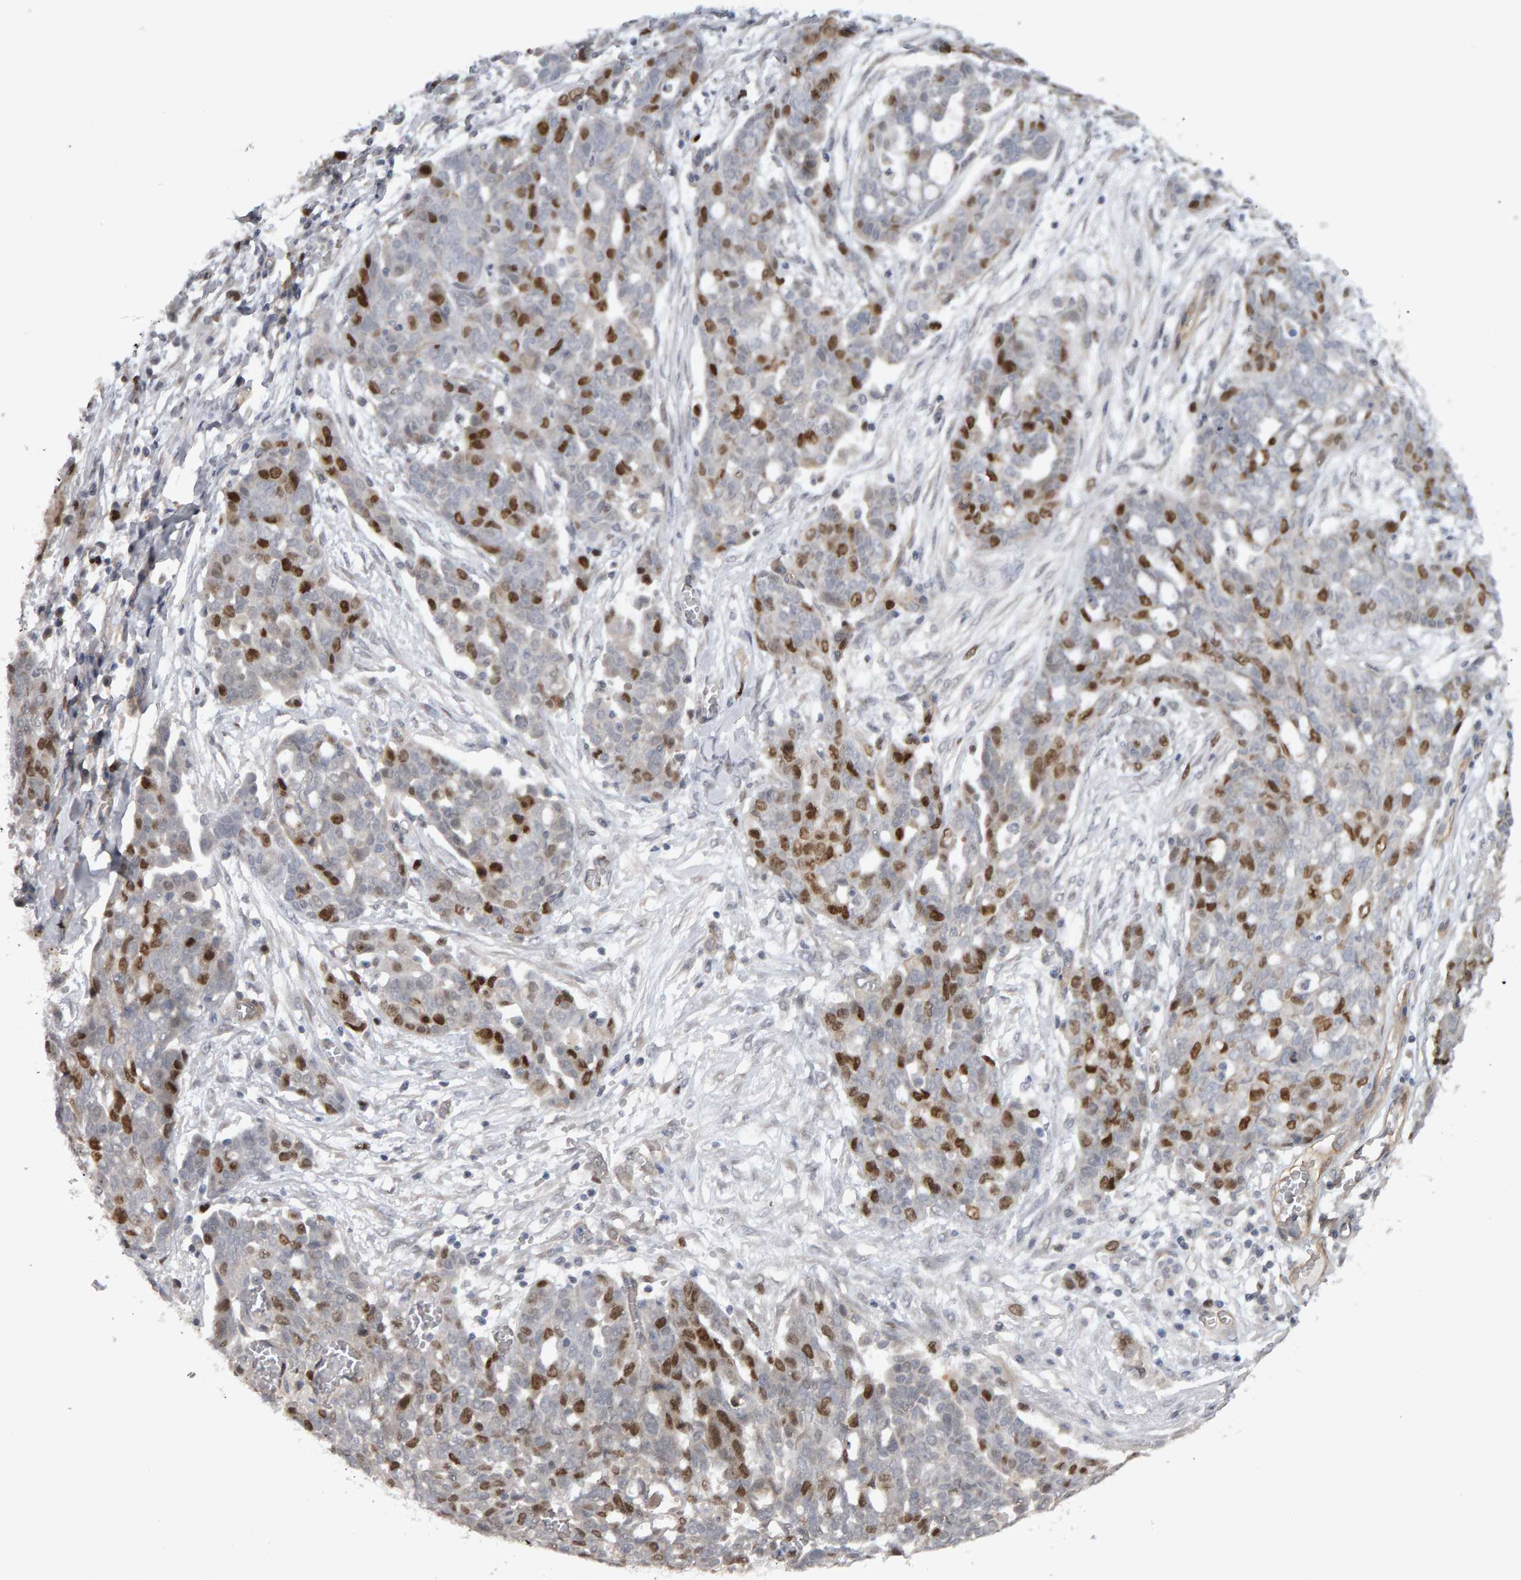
{"staining": {"intensity": "moderate", "quantity": "25%-75%", "location": "nuclear"}, "tissue": "ovarian cancer", "cell_type": "Tumor cells", "image_type": "cancer", "snomed": [{"axis": "morphology", "description": "Cystadenocarcinoma, serous, NOS"}, {"axis": "topography", "description": "Soft tissue"}, {"axis": "topography", "description": "Ovary"}], "caption": "IHC image of neoplastic tissue: ovarian serous cystadenocarcinoma stained using immunohistochemistry displays medium levels of moderate protein expression localized specifically in the nuclear of tumor cells, appearing as a nuclear brown color.", "gene": "CDCA5", "patient": {"sex": "female", "age": 57}}